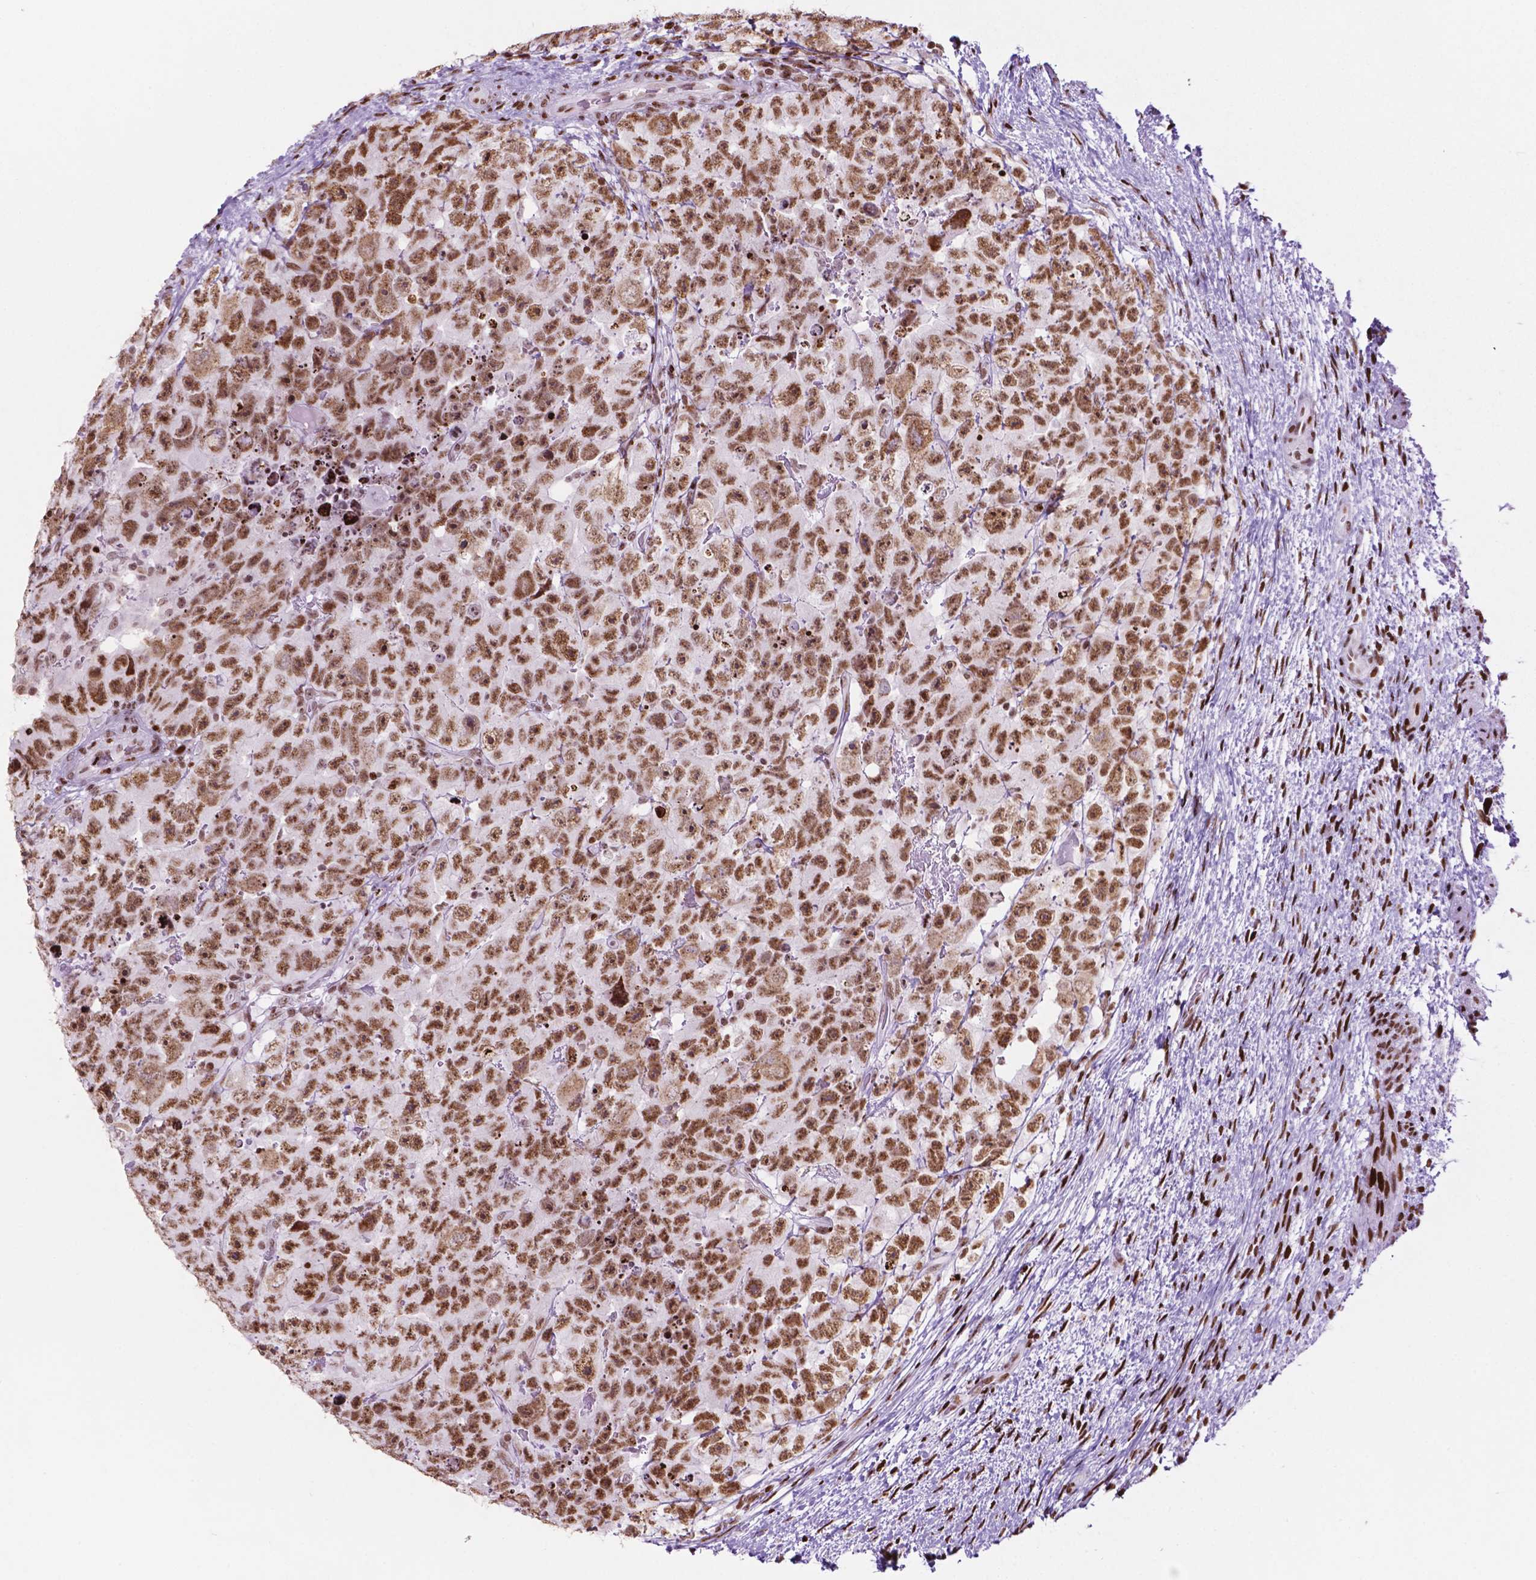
{"staining": {"intensity": "moderate", "quantity": ">75%", "location": "nuclear"}, "tissue": "testis cancer", "cell_type": "Tumor cells", "image_type": "cancer", "snomed": [{"axis": "morphology", "description": "Carcinoma, Embryonal, NOS"}, {"axis": "topography", "description": "Testis"}], "caption": "The photomicrograph exhibits immunohistochemical staining of testis cancer. There is moderate nuclear positivity is present in about >75% of tumor cells.", "gene": "TMEM250", "patient": {"sex": "male", "age": 24}}